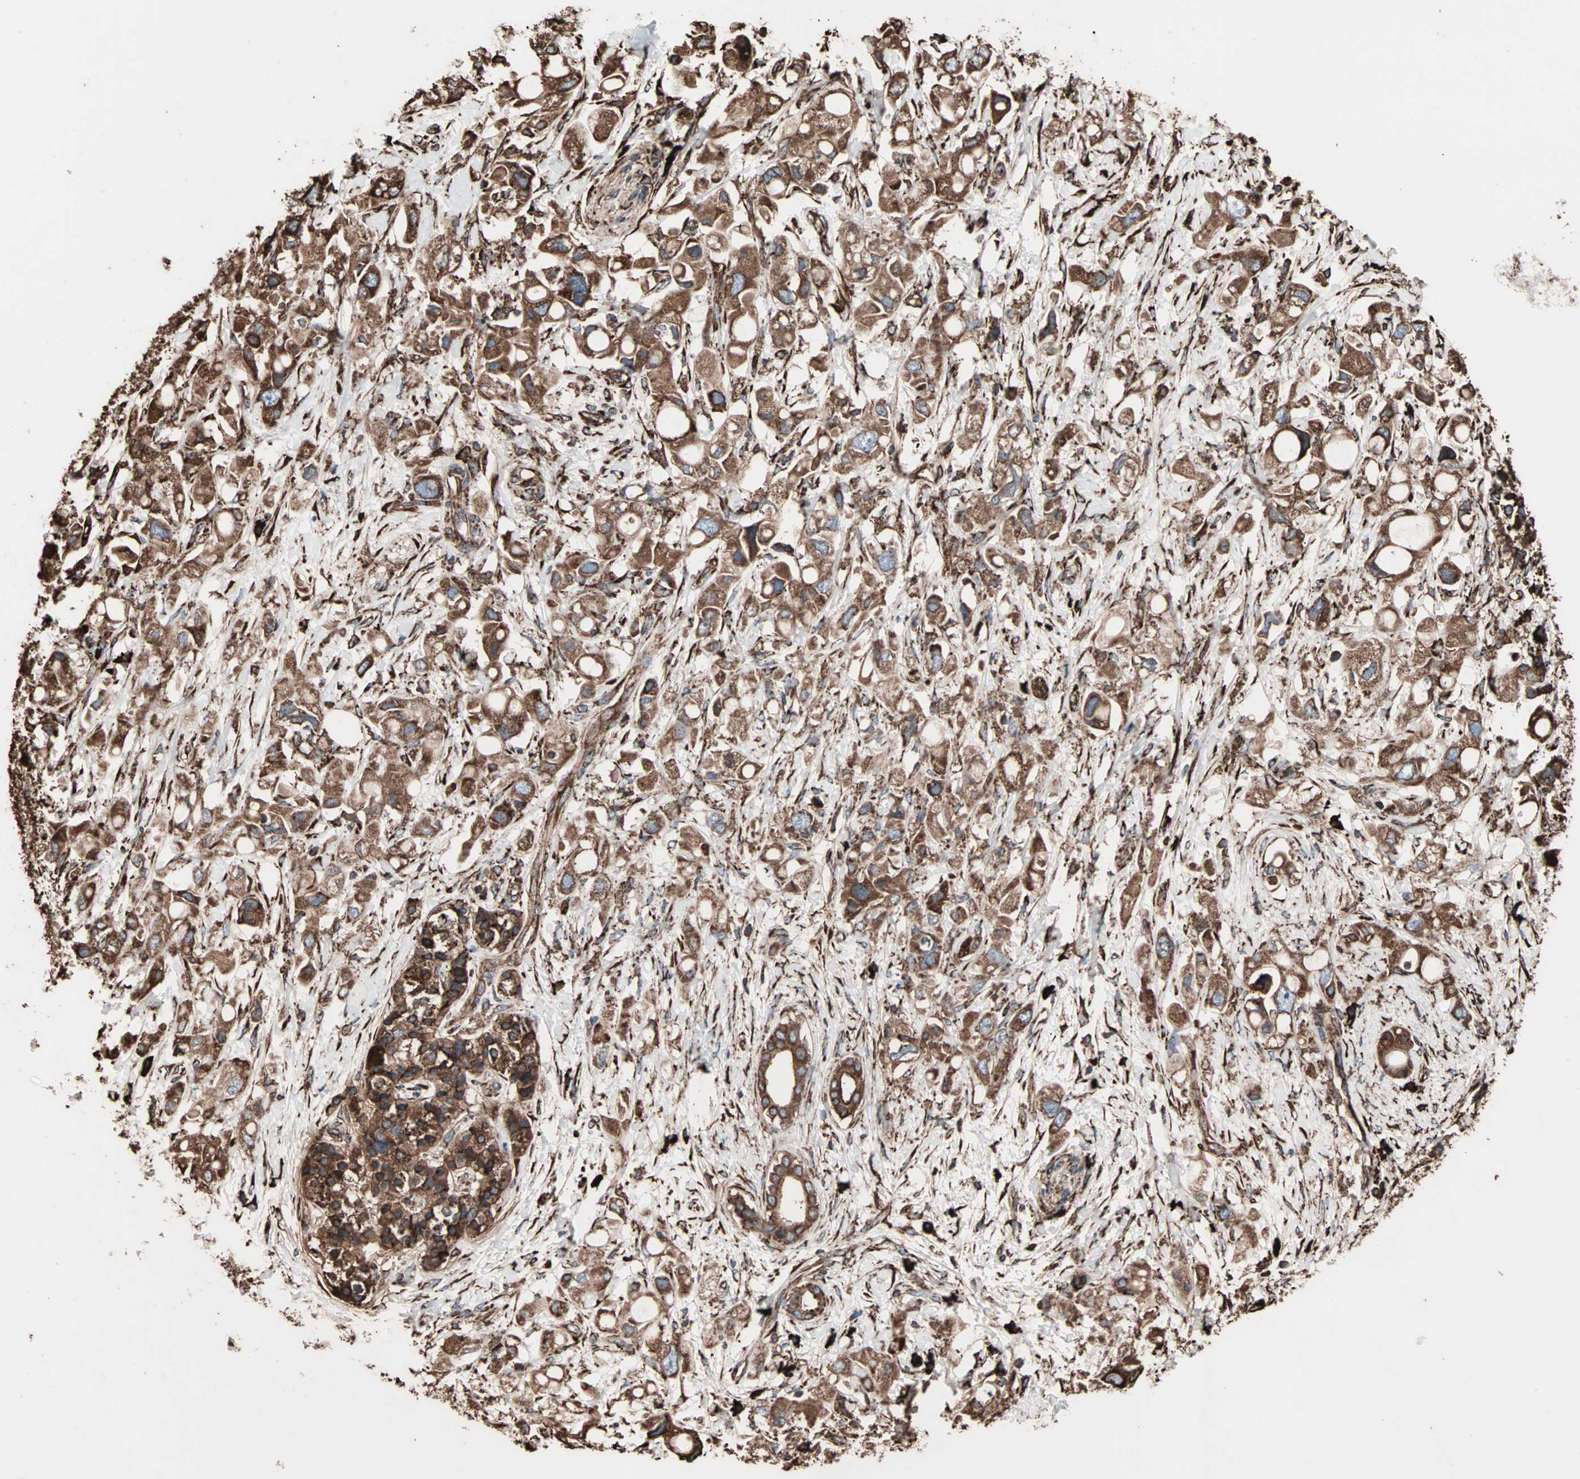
{"staining": {"intensity": "moderate", "quantity": ">75%", "location": "cytoplasmic/membranous"}, "tissue": "pancreatic cancer", "cell_type": "Tumor cells", "image_type": "cancer", "snomed": [{"axis": "morphology", "description": "Adenocarcinoma, NOS"}, {"axis": "topography", "description": "Pancreas"}], "caption": "Pancreatic cancer stained for a protein exhibits moderate cytoplasmic/membranous positivity in tumor cells.", "gene": "HSP90B1", "patient": {"sex": "female", "age": 56}}